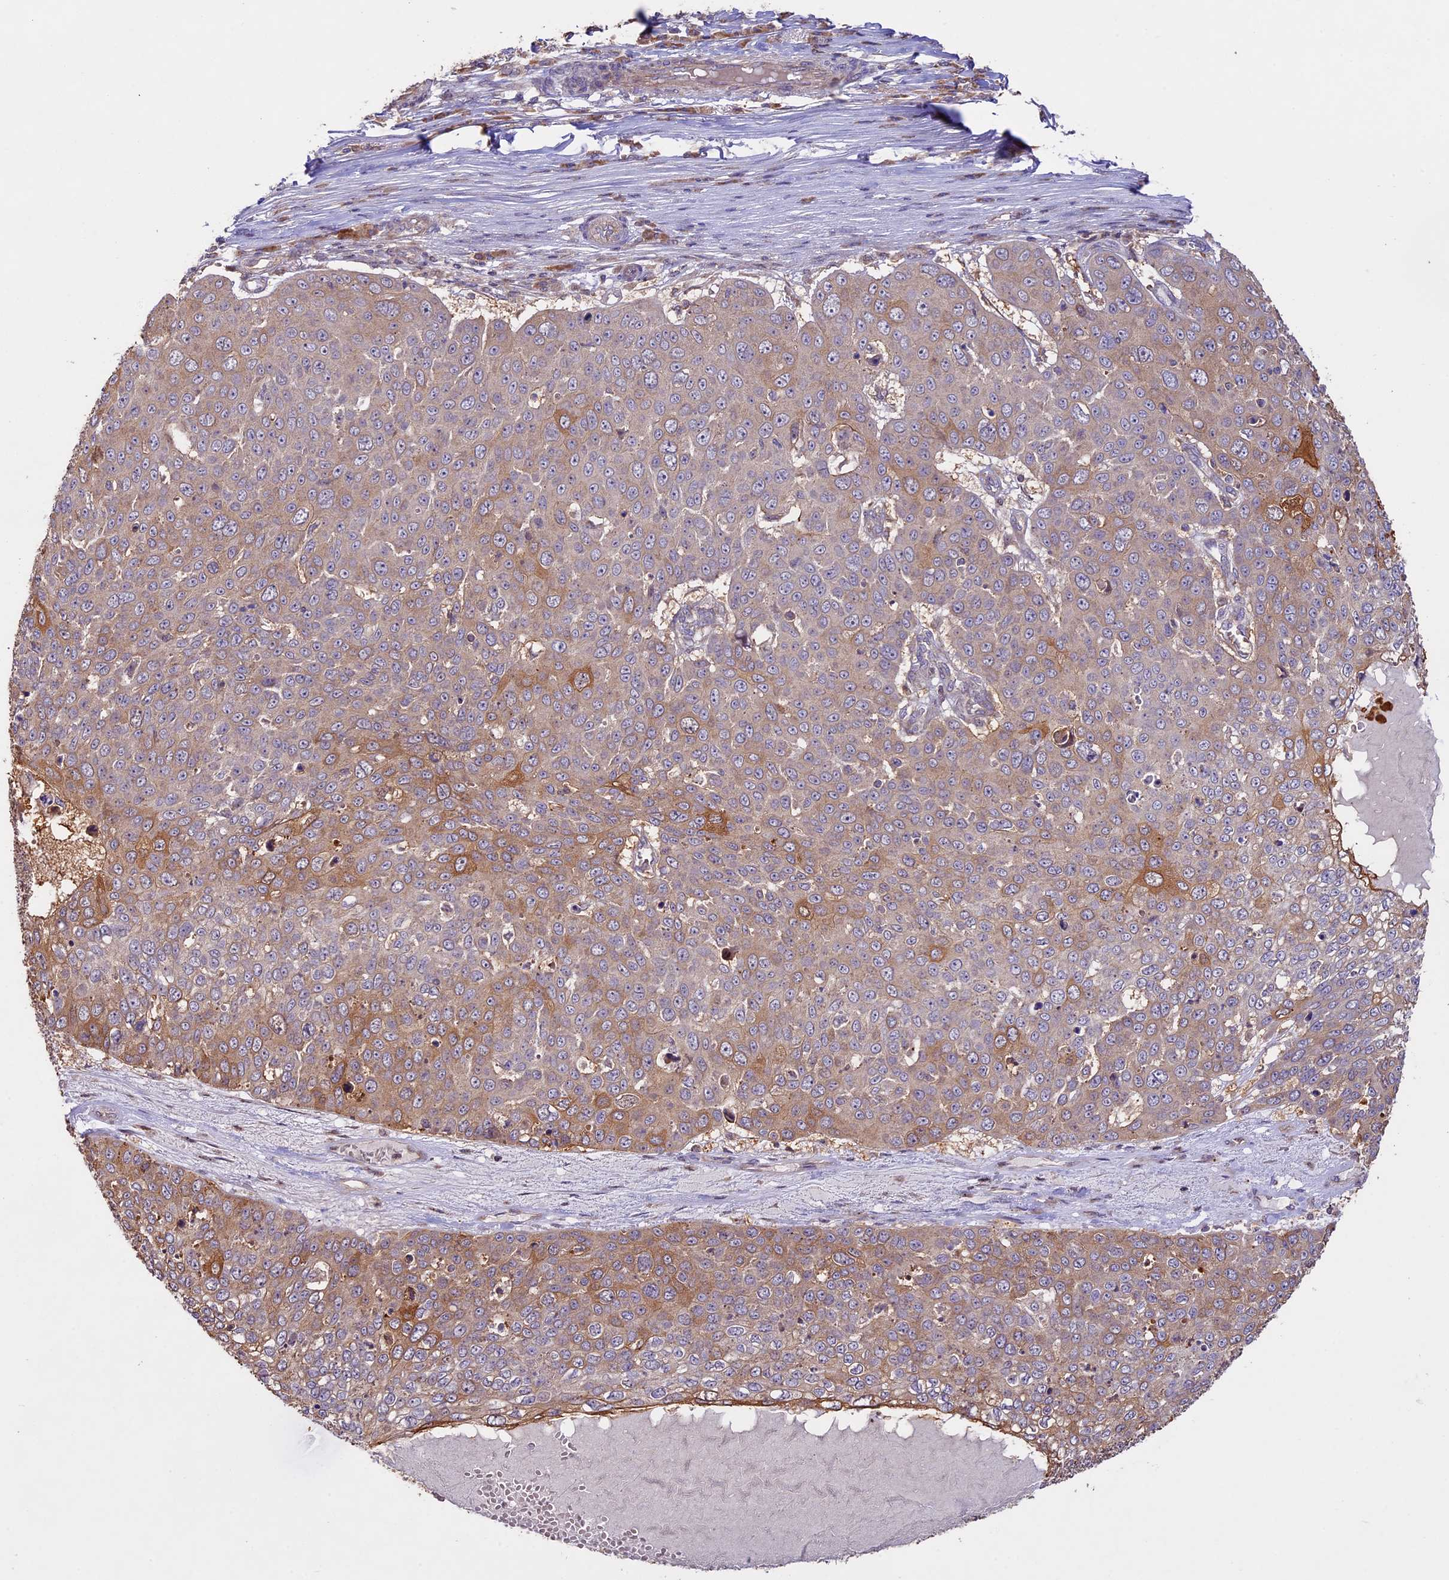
{"staining": {"intensity": "moderate", "quantity": "25%-75%", "location": "cytoplasmic/membranous"}, "tissue": "skin cancer", "cell_type": "Tumor cells", "image_type": "cancer", "snomed": [{"axis": "morphology", "description": "Squamous cell carcinoma, NOS"}, {"axis": "topography", "description": "Skin"}], "caption": "This is an image of immunohistochemistry (IHC) staining of skin squamous cell carcinoma, which shows moderate staining in the cytoplasmic/membranous of tumor cells.", "gene": "BCAS4", "patient": {"sex": "male", "age": 71}}